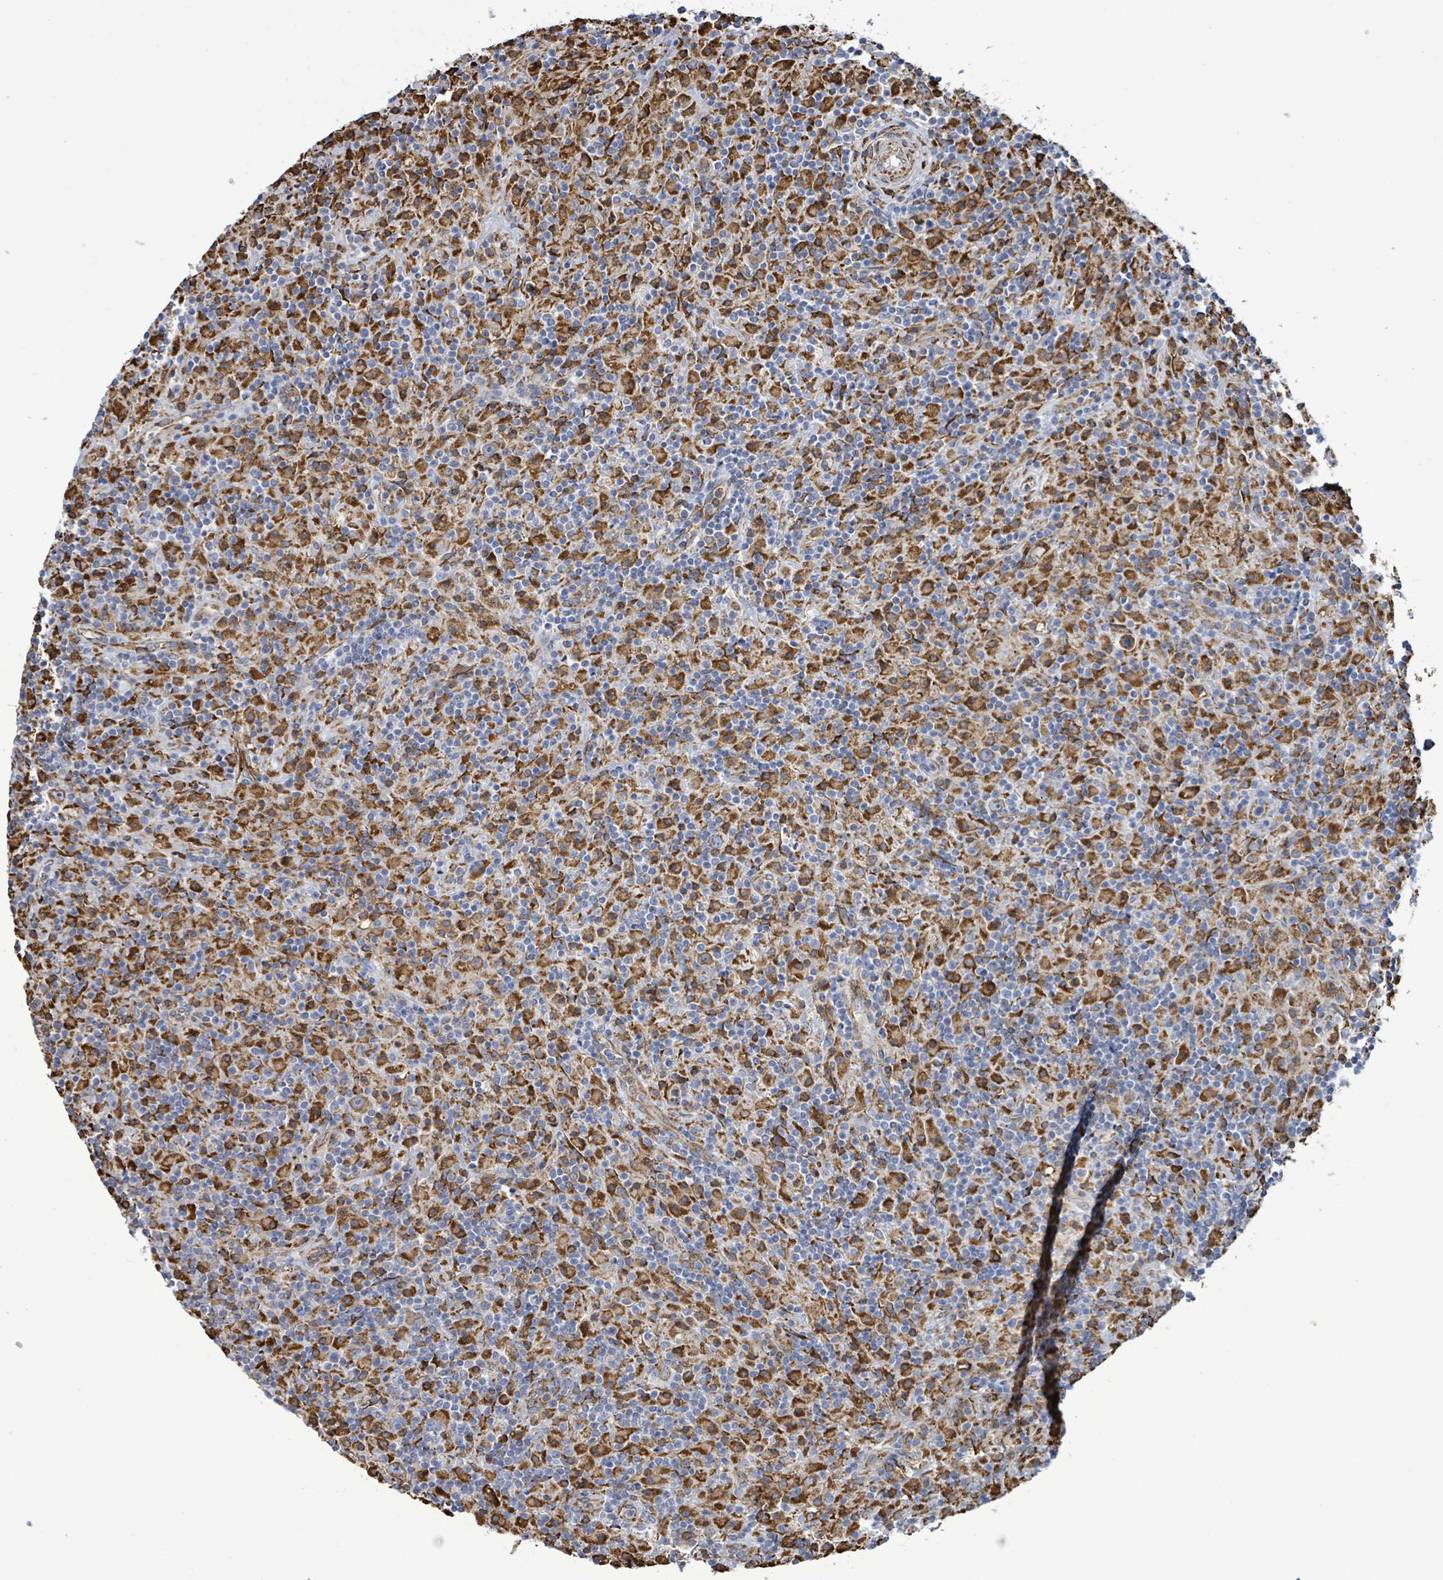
{"staining": {"intensity": "moderate", "quantity": "25%-75%", "location": "cytoplasmic/membranous"}, "tissue": "lymphoma", "cell_type": "Tumor cells", "image_type": "cancer", "snomed": [{"axis": "morphology", "description": "Hodgkin's disease, NOS"}, {"axis": "topography", "description": "Lymph node"}], "caption": "A brown stain highlights moderate cytoplasmic/membranous positivity of a protein in human lymphoma tumor cells.", "gene": "RFPL4A", "patient": {"sex": "male", "age": 70}}